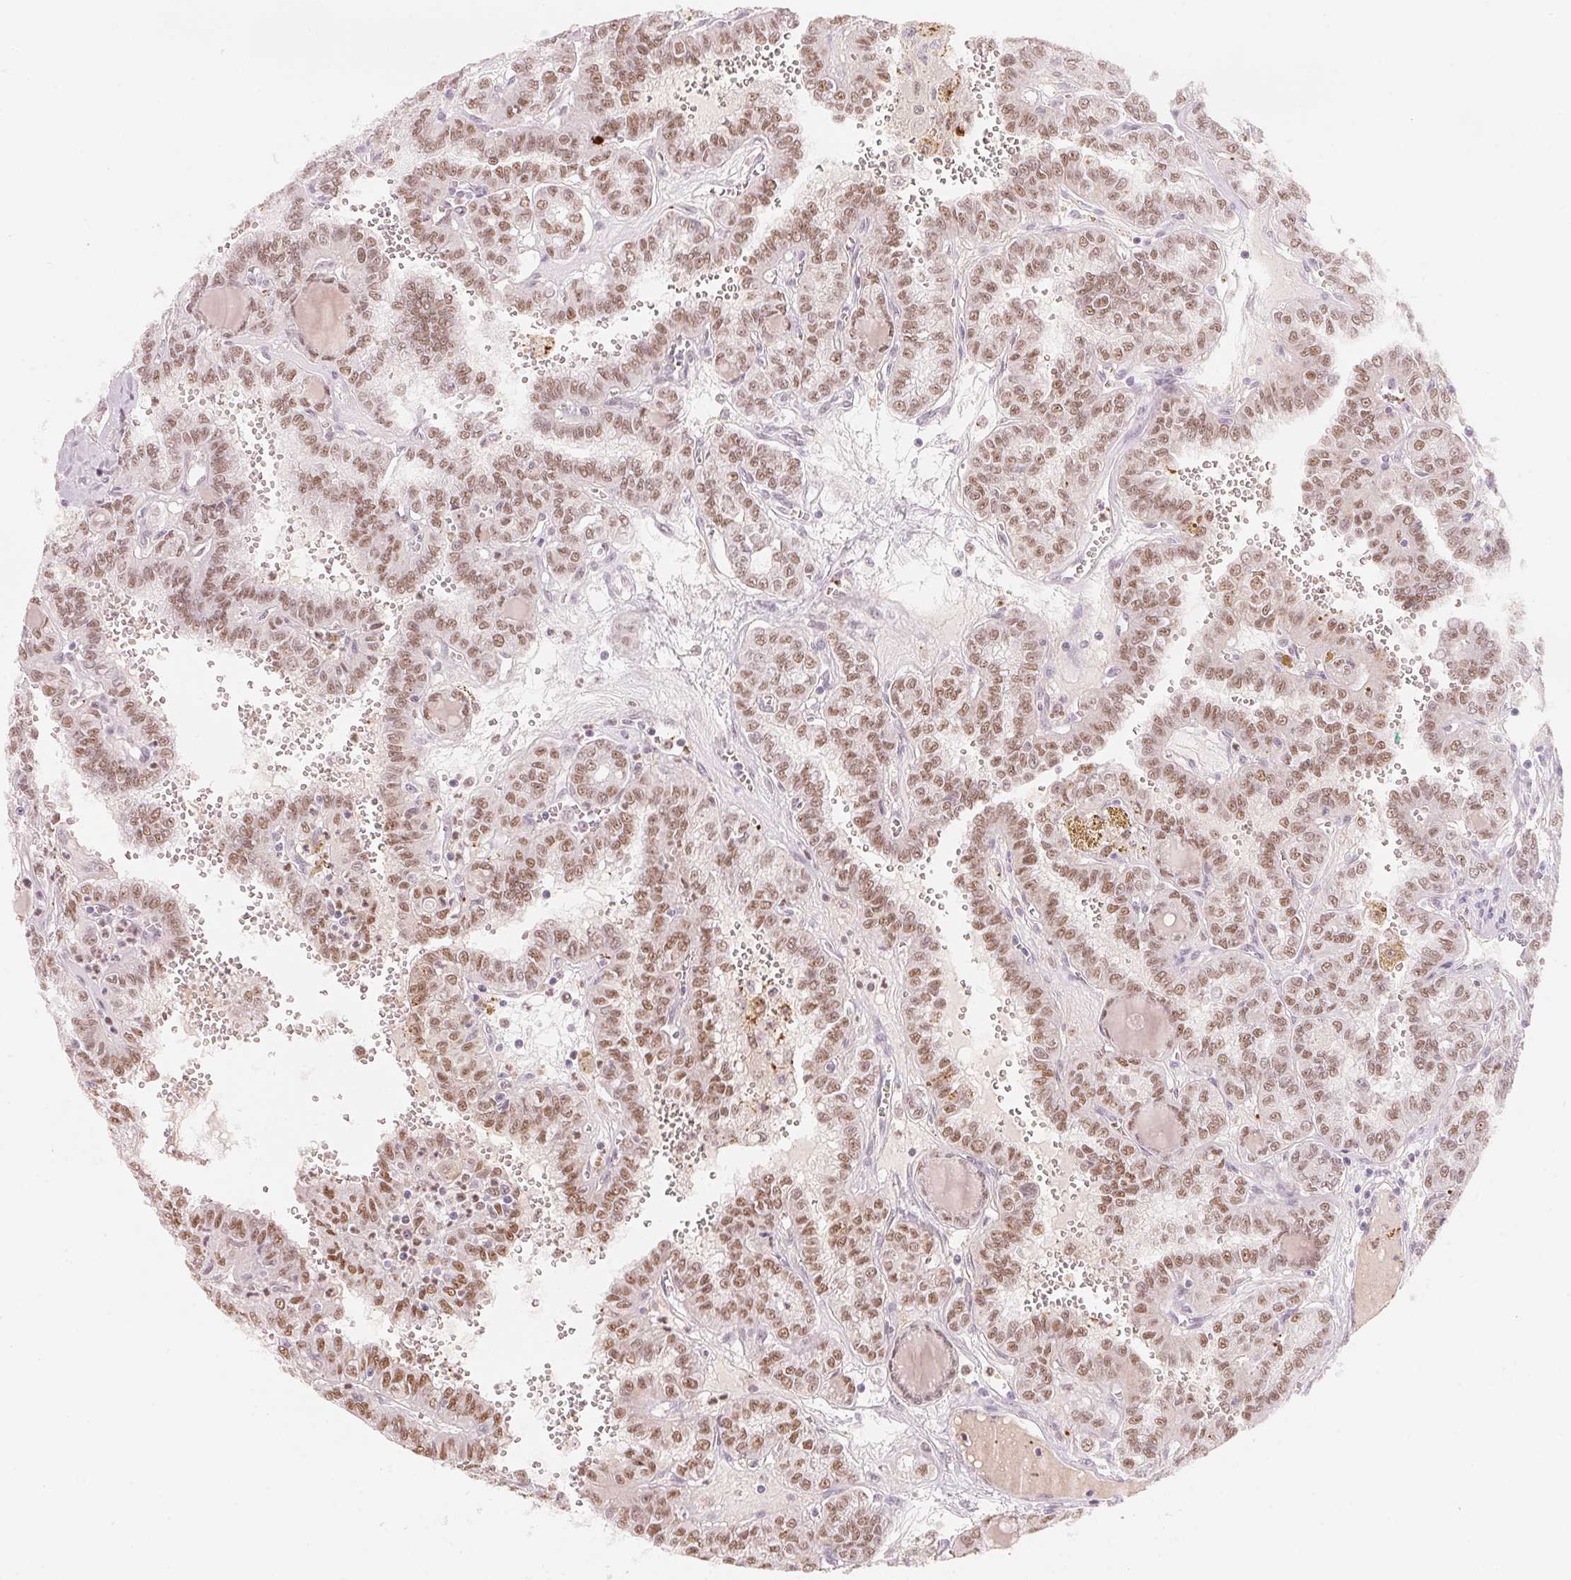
{"staining": {"intensity": "moderate", "quantity": ">75%", "location": "nuclear"}, "tissue": "thyroid cancer", "cell_type": "Tumor cells", "image_type": "cancer", "snomed": [{"axis": "morphology", "description": "Papillary adenocarcinoma, NOS"}, {"axis": "topography", "description": "Thyroid gland"}], "caption": "Papillary adenocarcinoma (thyroid) tissue displays moderate nuclear expression in approximately >75% of tumor cells, visualized by immunohistochemistry.", "gene": "ARHGAP22", "patient": {"sex": "female", "age": 41}}